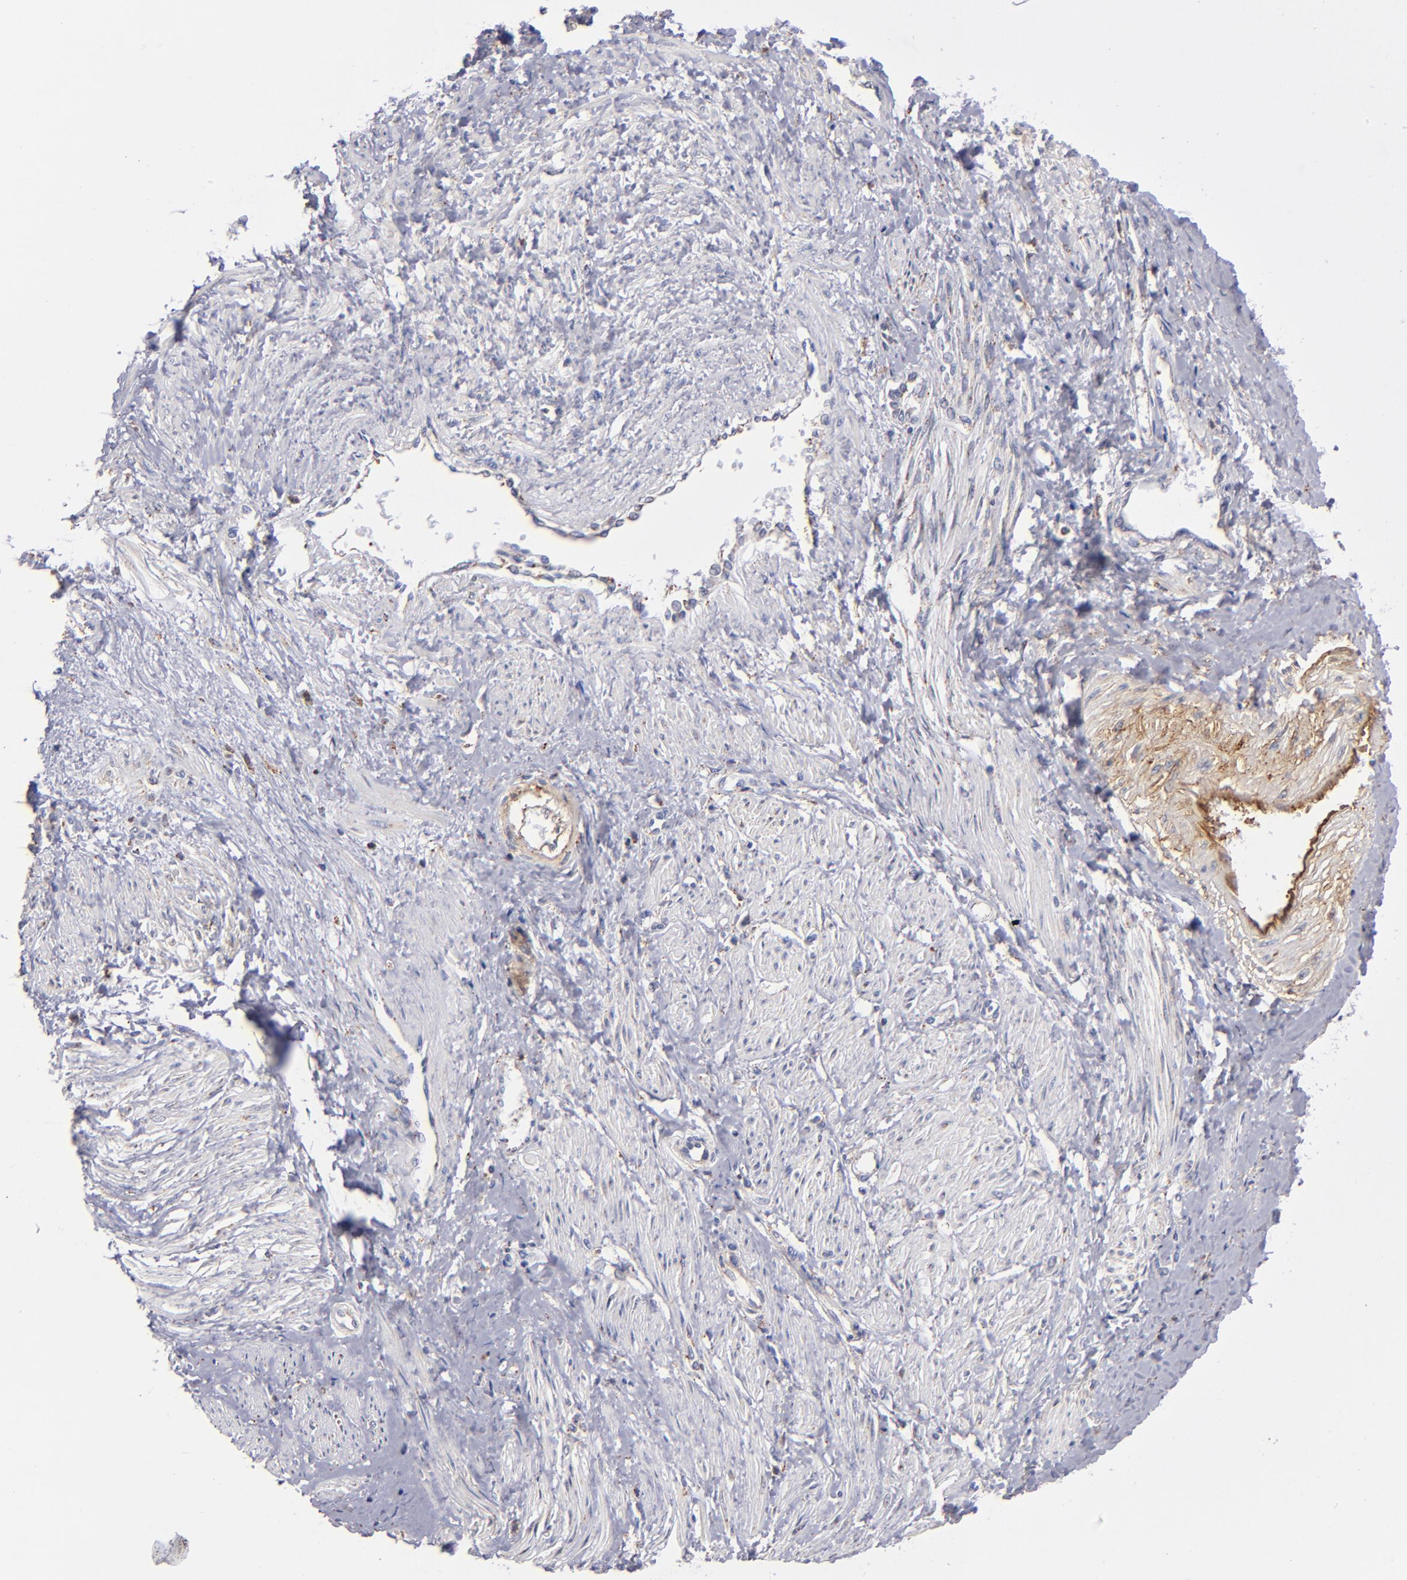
{"staining": {"intensity": "weak", "quantity": "<25%", "location": "cytoplasmic/membranous"}, "tissue": "smooth muscle", "cell_type": "Smooth muscle cells", "image_type": "normal", "snomed": [{"axis": "morphology", "description": "Normal tissue, NOS"}, {"axis": "topography", "description": "Smooth muscle"}, {"axis": "topography", "description": "Uterus"}], "caption": "IHC histopathology image of benign smooth muscle: human smooth muscle stained with DAB (3,3'-diaminobenzidine) reveals no significant protein staining in smooth muscle cells. Nuclei are stained in blue.", "gene": "MFGE8", "patient": {"sex": "female", "age": 39}}